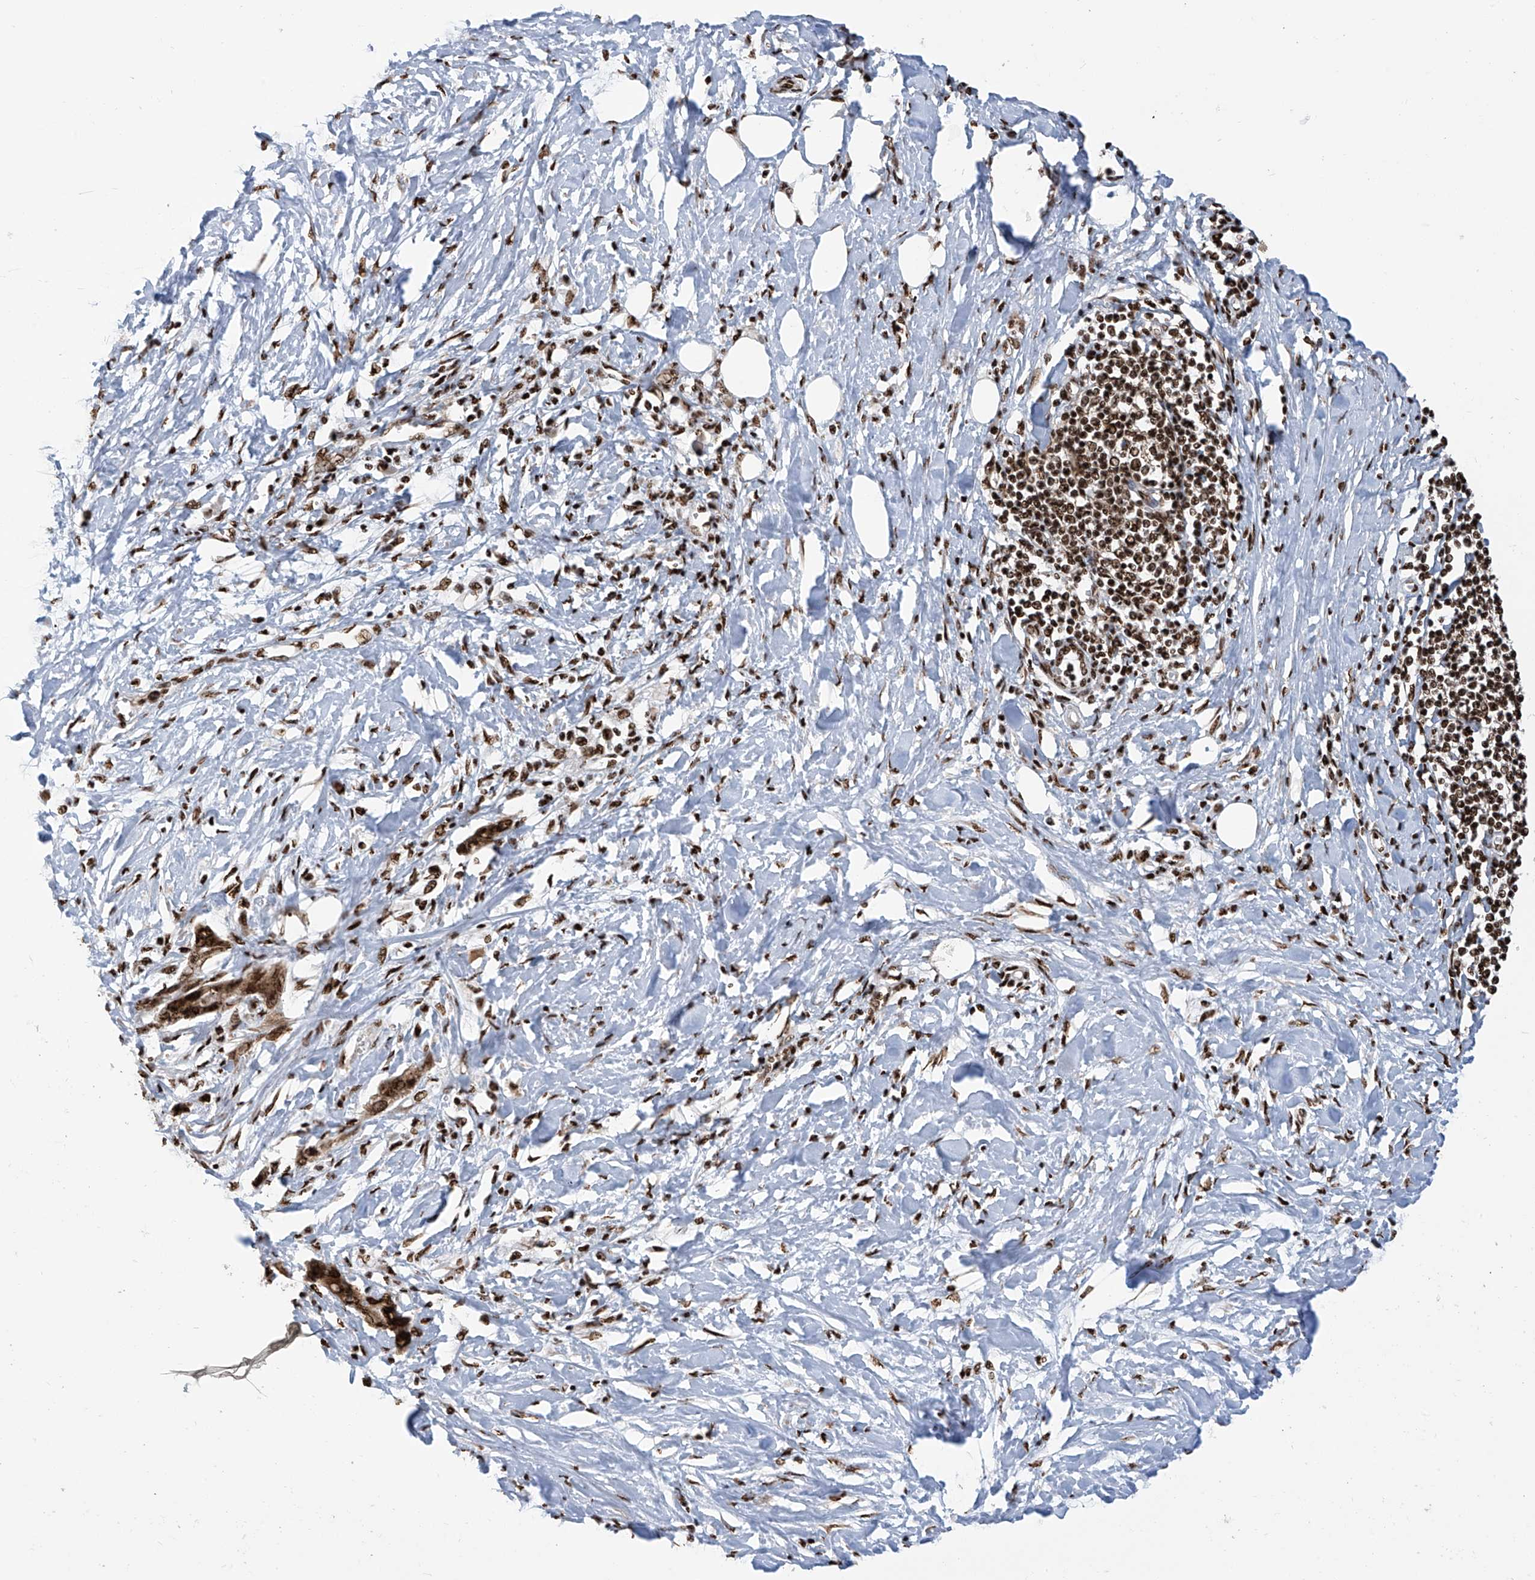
{"staining": {"intensity": "strong", "quantity": ">75%", "location": "cytoplasmic/membranous,nuclear"}, "tissue": "pancreatic cancer", "cell_type": "Tumor cells", "image_type": "cancer", "snomed": [{"axis": "morphology", "description": "Normal tissue, NOS"}, {"axis": "morphology", "description": "Adenocarcinoma, NOS"}, {"axis": "topography", "description": "Pancreas"}, {"axis": "topography", "description": "Peripheral nerve tissue"}], "caption": "Human pancreatic cancer stained with a protein marker displays strong staining in tumor cells.", "gene": "APLF", "patient": {"sex": "male", "age": 59}}